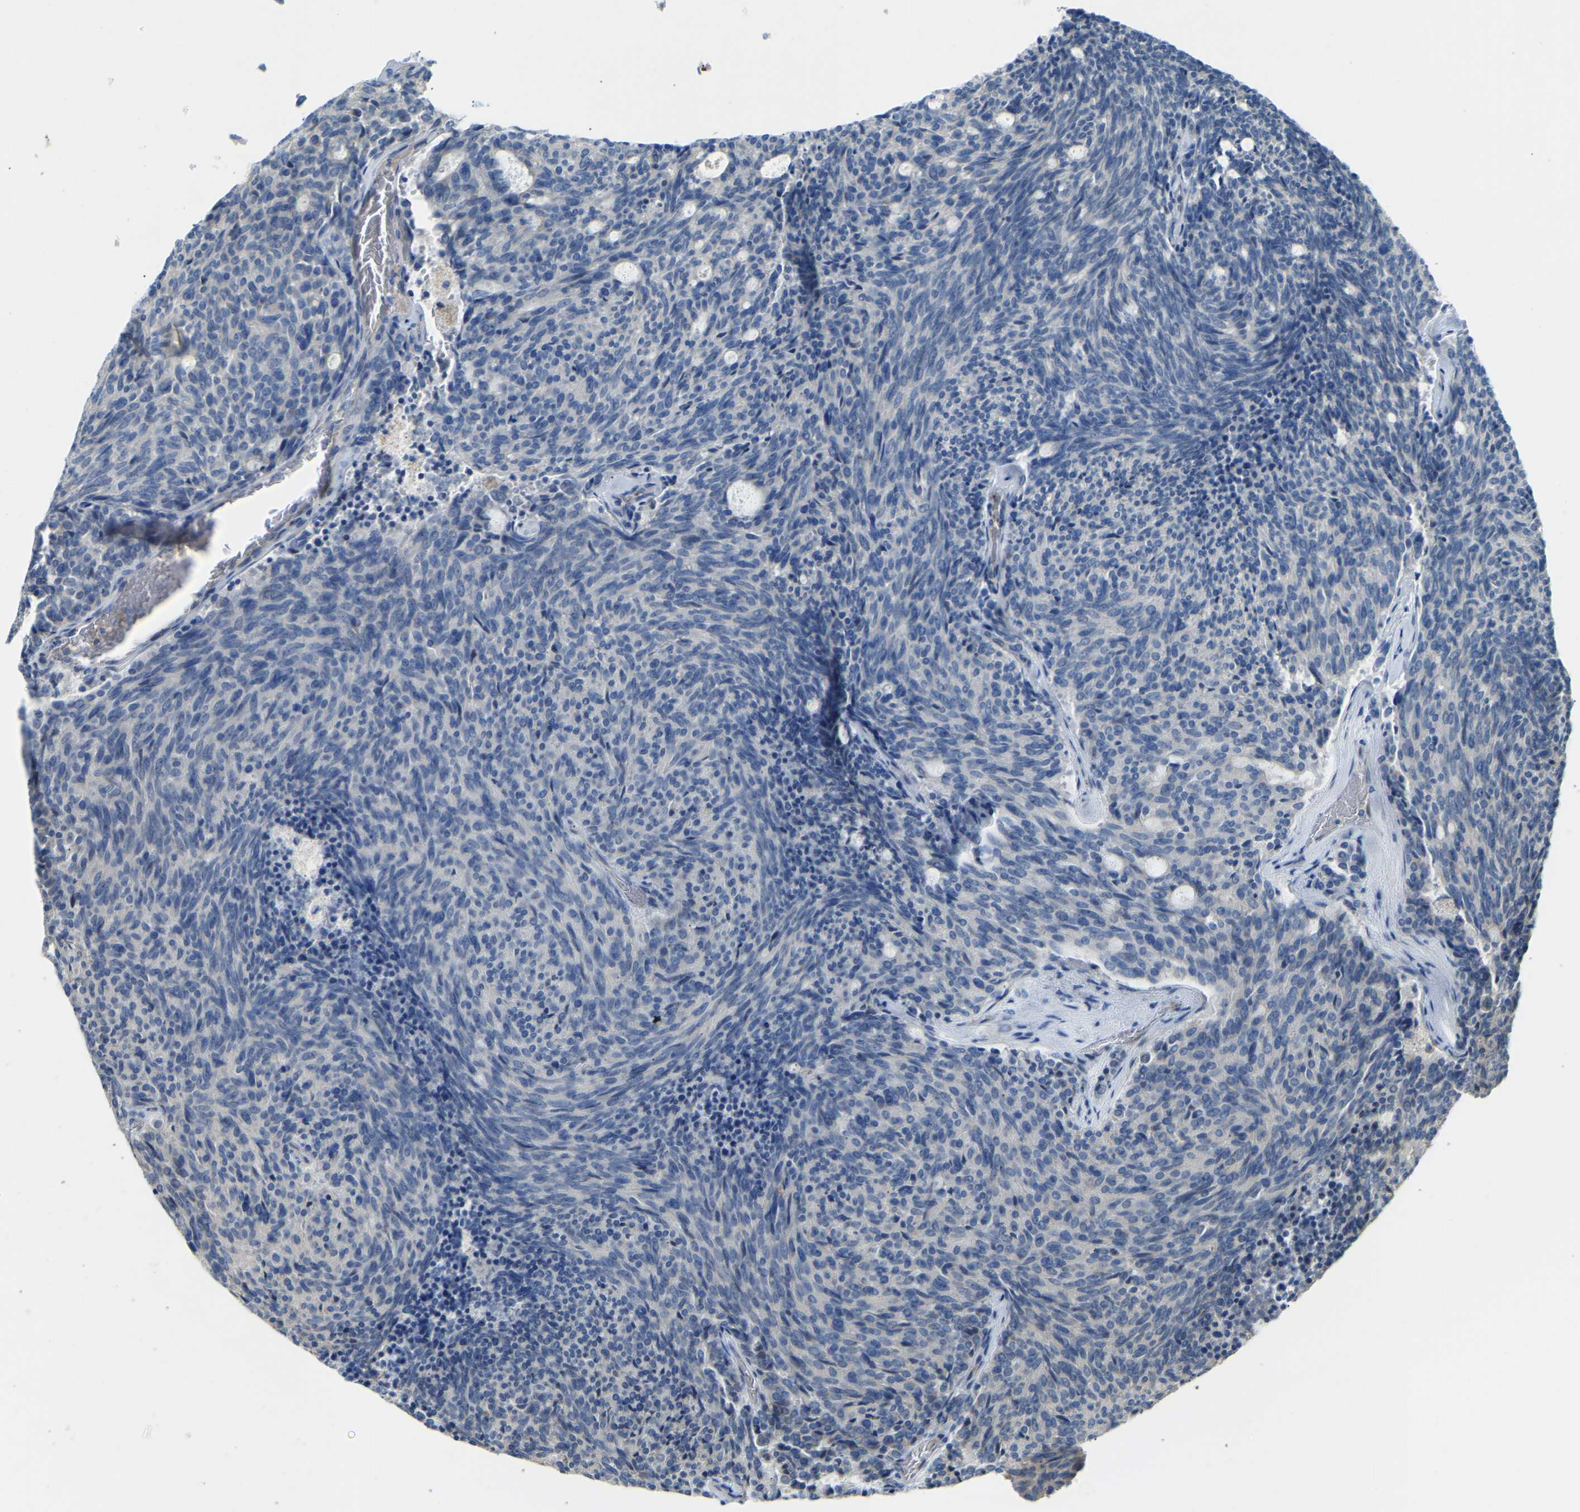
{"staining": {"intensity": "negative", "quantity": "none", "location": "none"}, "tissue": "carcinoid", "cell_type": "Tumor cells", "image_type": "cancer", "snomed": [{"axis": "morphology", "description": "Carcinoid, malignant, NOS"}, {"axis": "topography", "description": "Pancreas"}], "caption": "Human carcinoid stained for a protein using immunohistochemistry demonstrates no positivity in tumor cells.", "gene": "RGP1", "patient": {"sex": "female", "age": 54}}